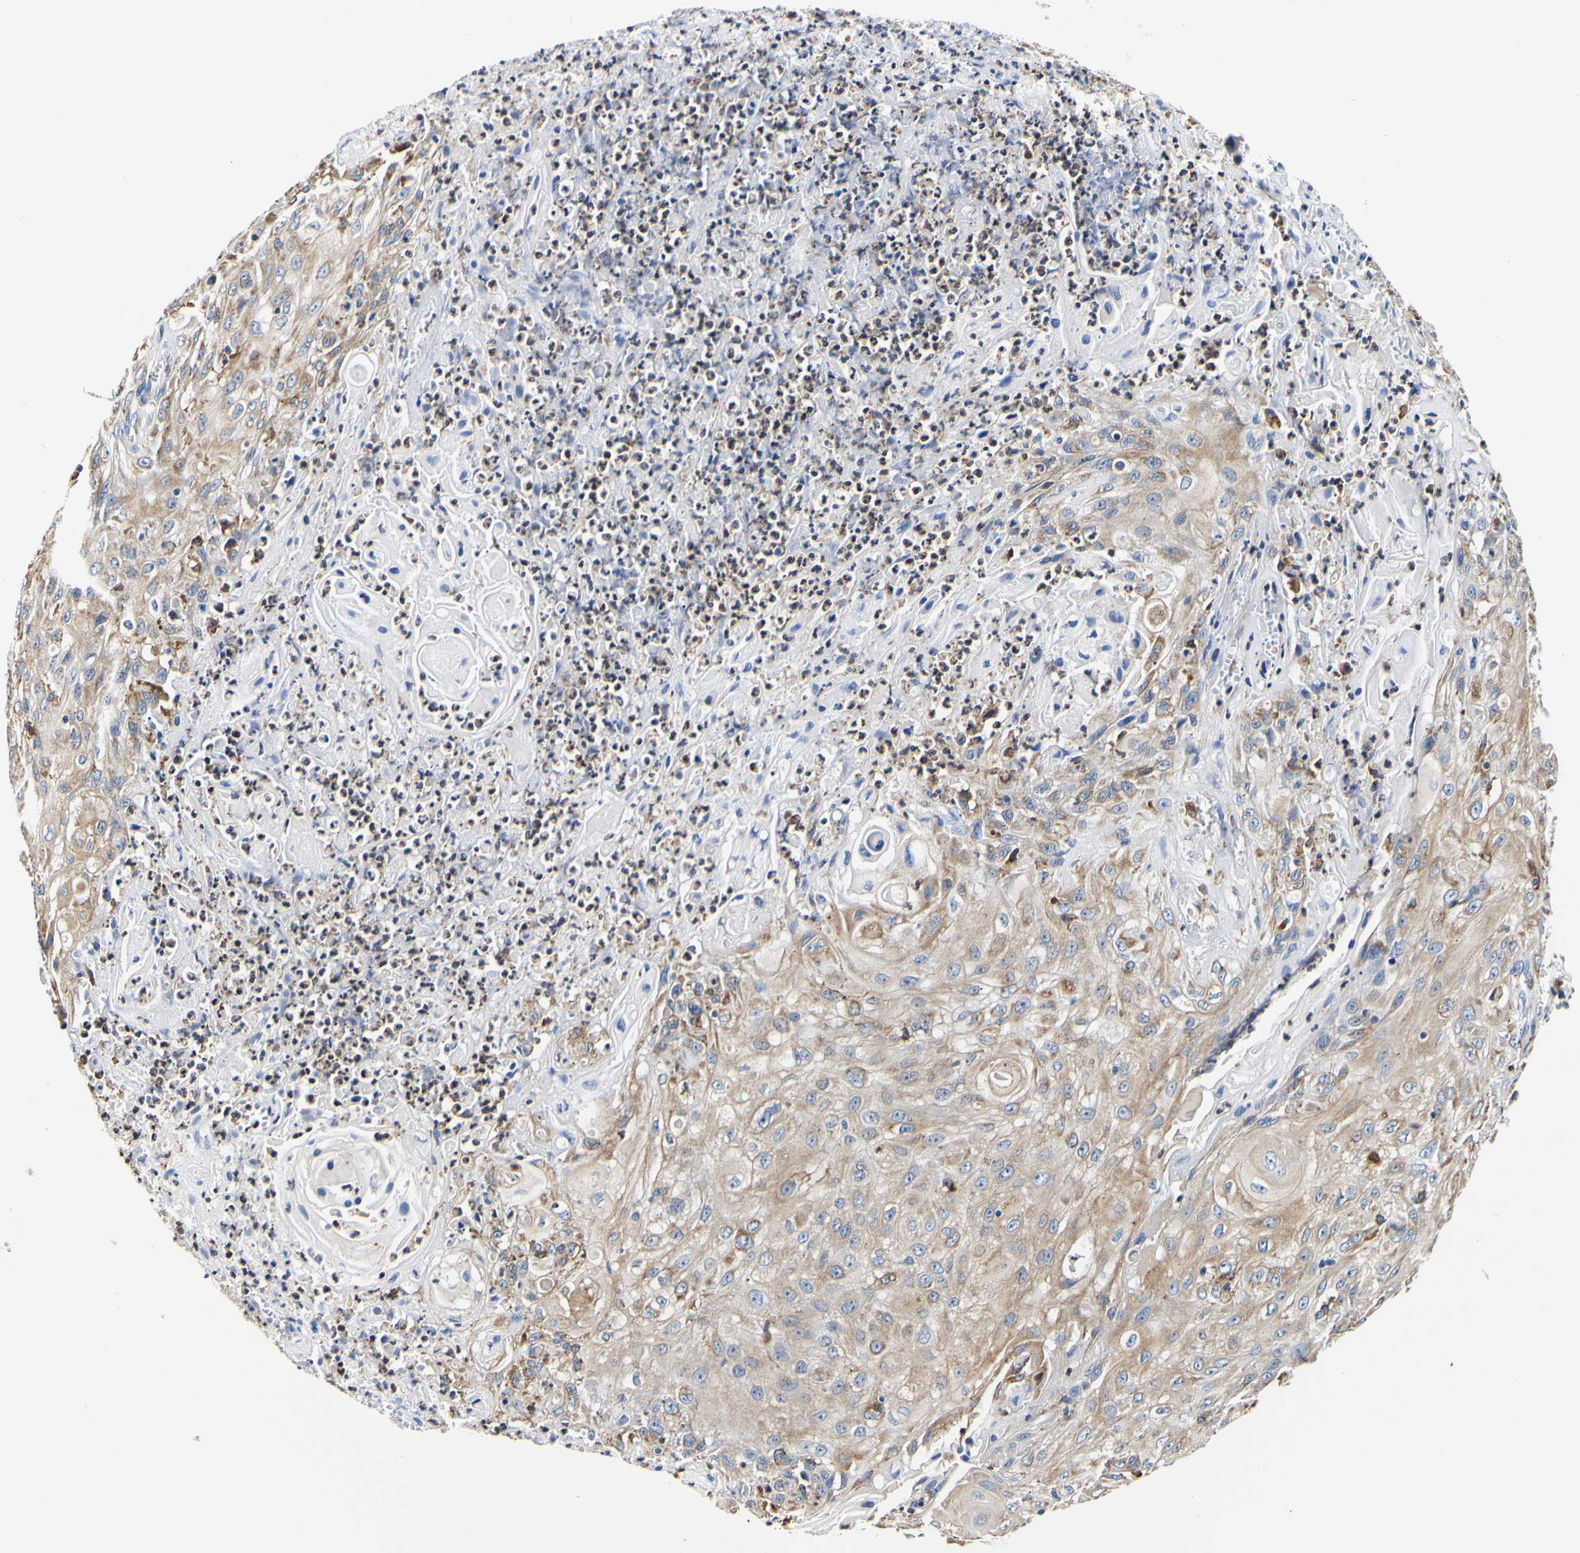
{"staining": {"intensity": "weak", "quantity": "25%-75%", "location": "cytoplasmic/membranous"}, "tissue": "skin cancer", "cell_type": "Tumor cells", "image_type": "cancer", "snomed": [{"axis": "morphology", "description": "Squamous cell carcinoma, NOS"}, {"axis": "topography", "description": "Skin"}], "caption": "Protein expression by immunohistochemistry shows weak cytoplasmic/membranous staining in about 25%-75% of tumor cells in squamous cell carcinoma (skin).", "gene": "P4HB", "patient": {"sex": "male", "age": 75}}